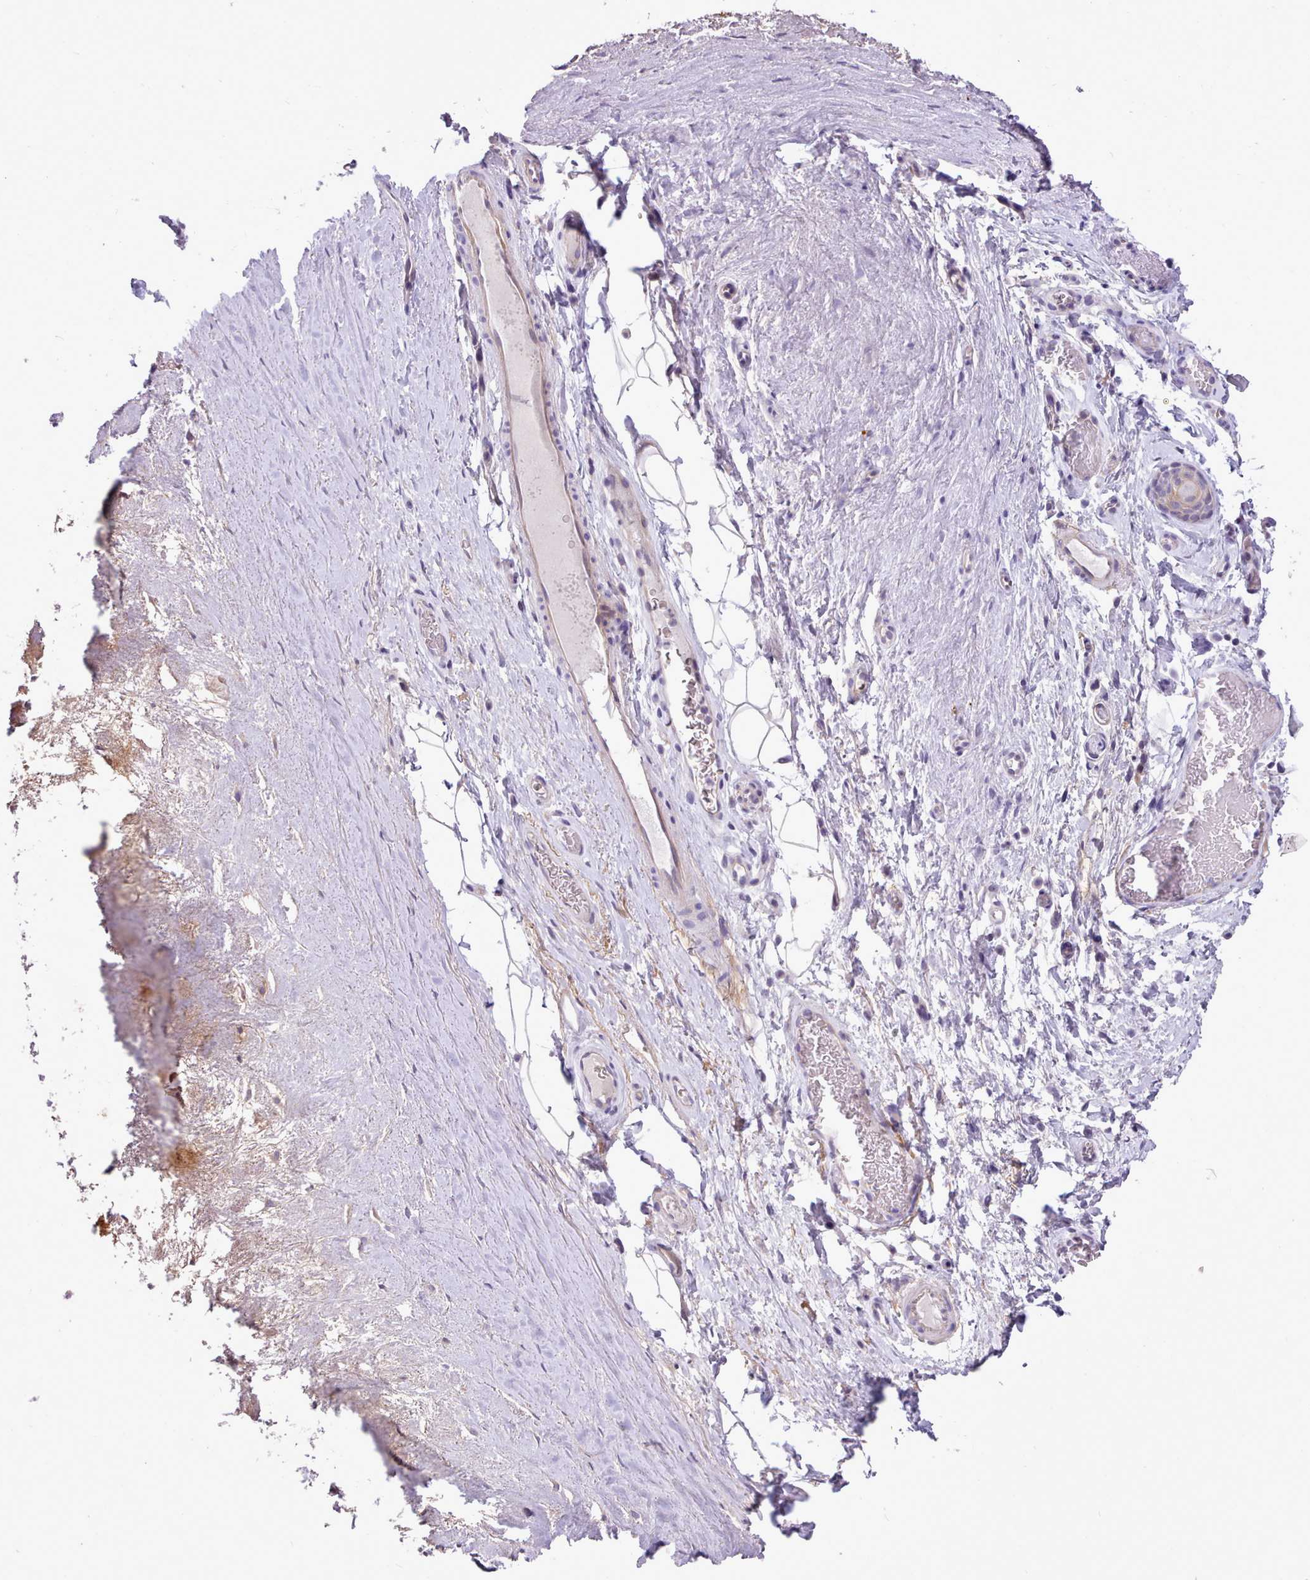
{"staining": {"intensity": "negative", "quantity": "none", "location": "none"}, "tissue": "adipose tissue", "cell_type": "Adipocytes", "image_type": "normal", "snomed": [{"axis": "morphology", "description": "Normal tissue, NOS"}, {"axis": "topography", "description": "Cartilage tissue"}], "caption": "IHC photomicrograph of normal adipose tissue: human adipose tissue stained with DAB (3,3'-diaminobenzidine) shows no significant protein positivity in adipocytes.", "gene": "CYP2A13", "patient": {"sex": "male", "age": 81}}